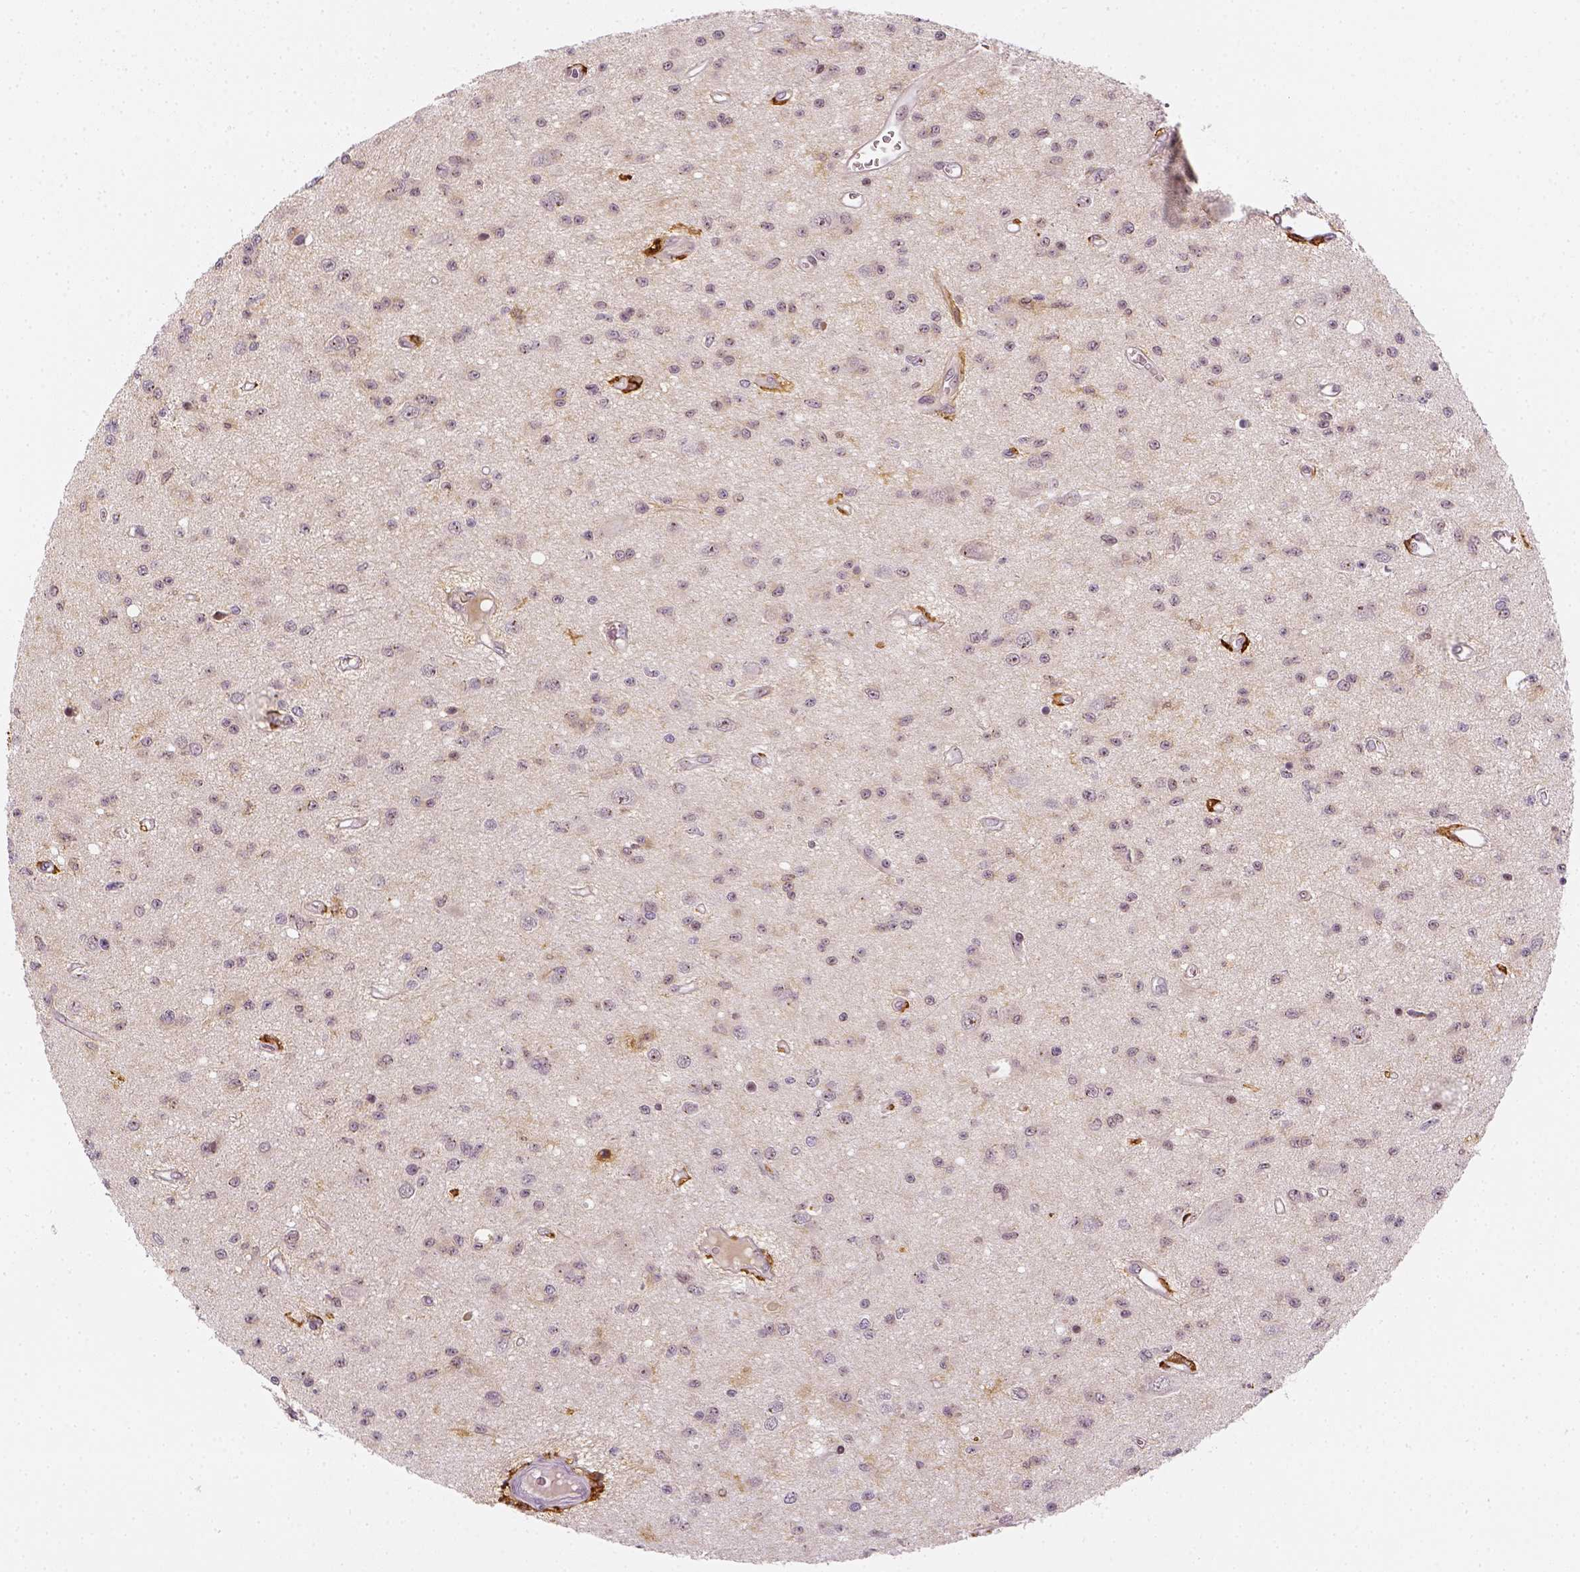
{"staining": {"intensity": "negative", "quantity": "none", "location": "none"}, "tissue": "glioma", "cell_type": "Tumor cells", "image_type": "cancer", "snomed": [{"axis": "morphology", "description": "Glioma, malignant, Low grade"}, {"axis": "topography", "description": "Brain"}], "caption": "Immunohistochemistry photomicrograph of neoplastic tissue: glioma stained with DAB (3,3'-diaminobenzidine) shows no significant protein expression in tumor cells.", "gene": "CD14", "patient": {"sex": "female", "age": 45}}